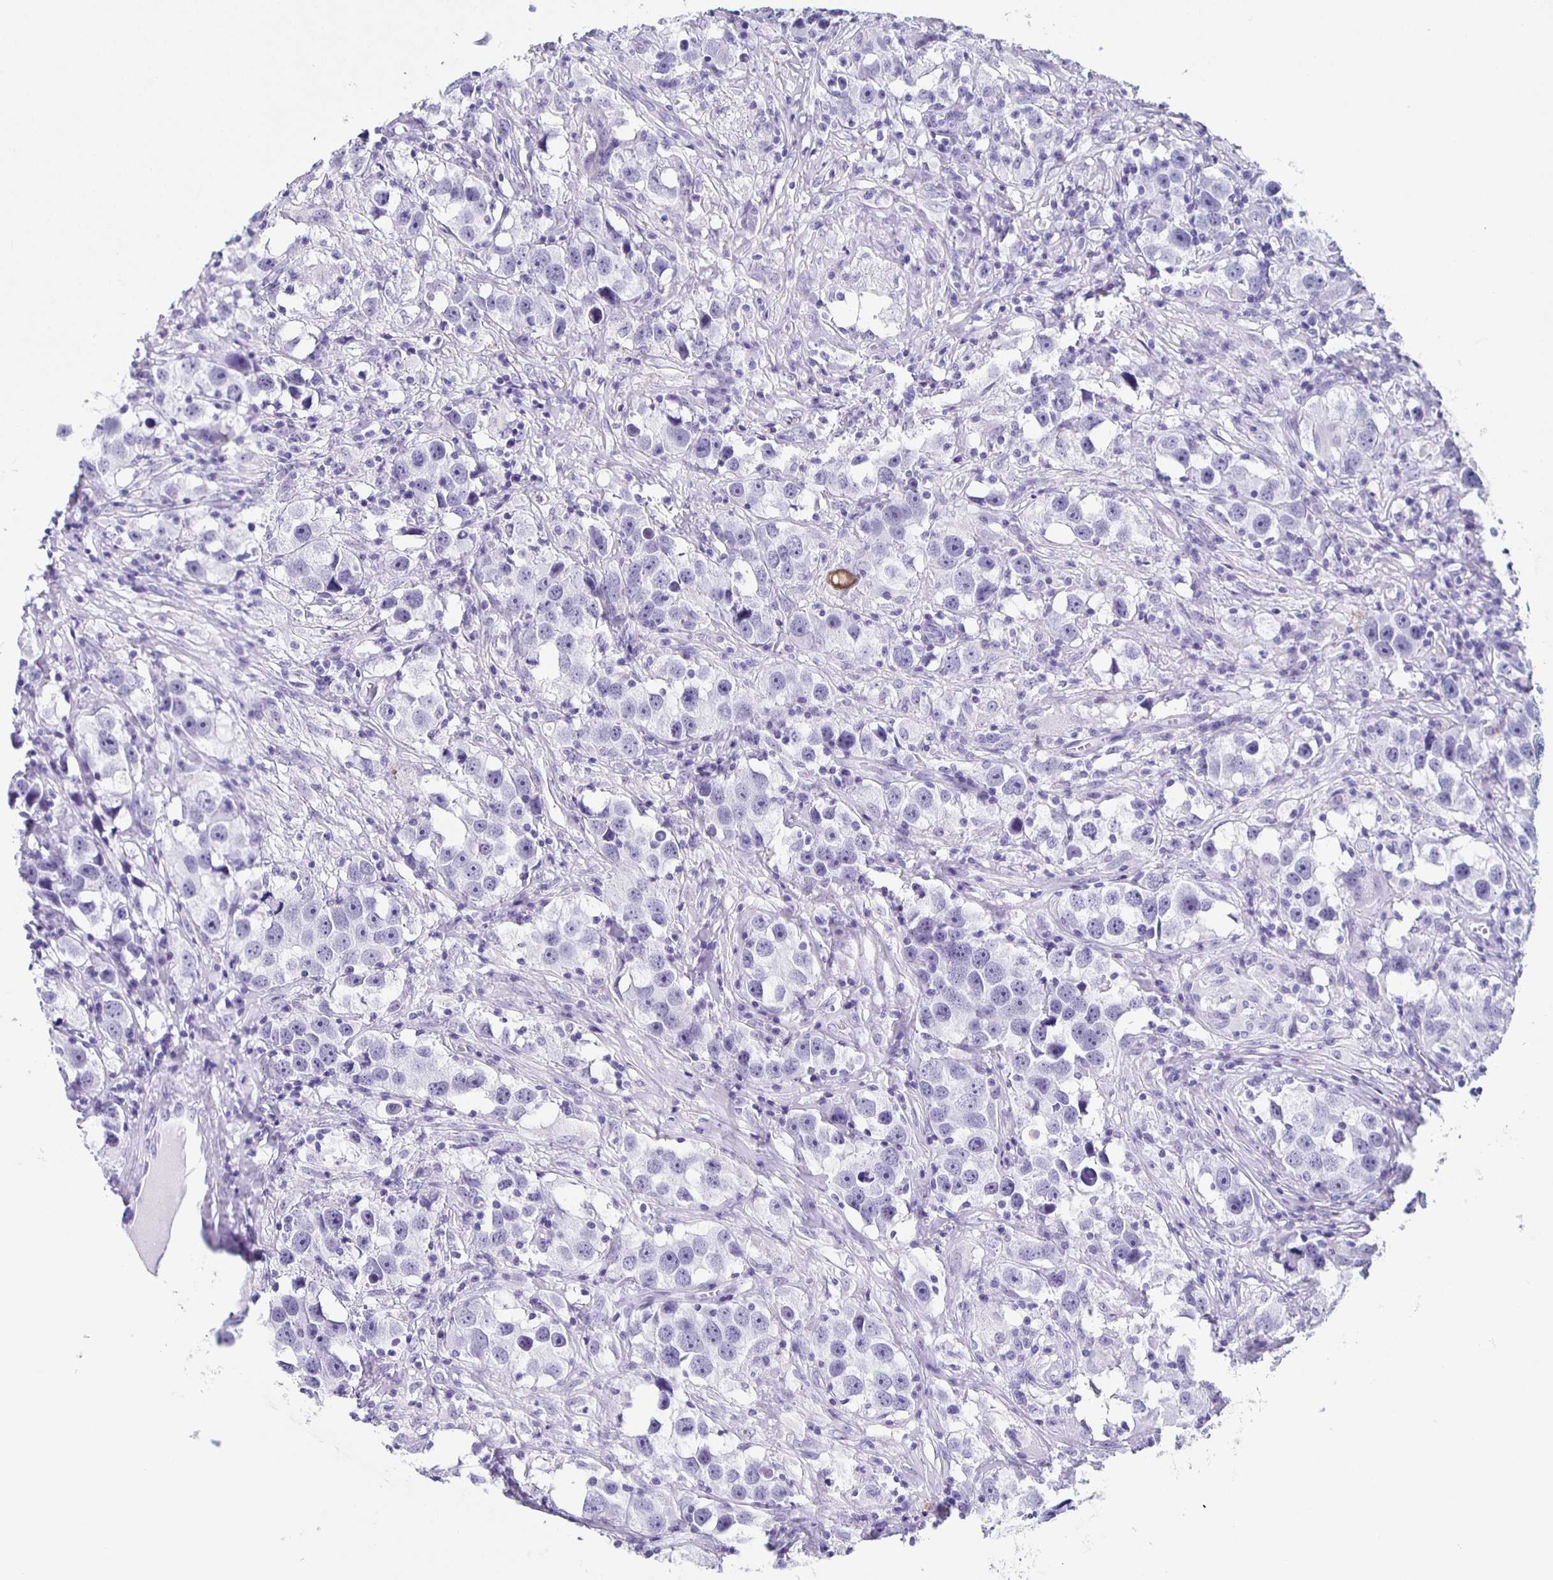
{"staining": {"intensity": "negative", "quantity": "none", "location": "none"}, "tissue": "testis cancer", "cell_type": "Tumor cells", "image_type": "cancer", "snomed": [{"axis": "morphology", "description": "Seminoma, NOS"}, {"axis": "topography", "description": "Testis"}], "caption": "This is an immunohistochemistry histopathology image of human testis cancer (seminoma). There is no positivity in tumor cells.", "gene": "TPPP", "patient": {"sex": "male", "age": 49}}